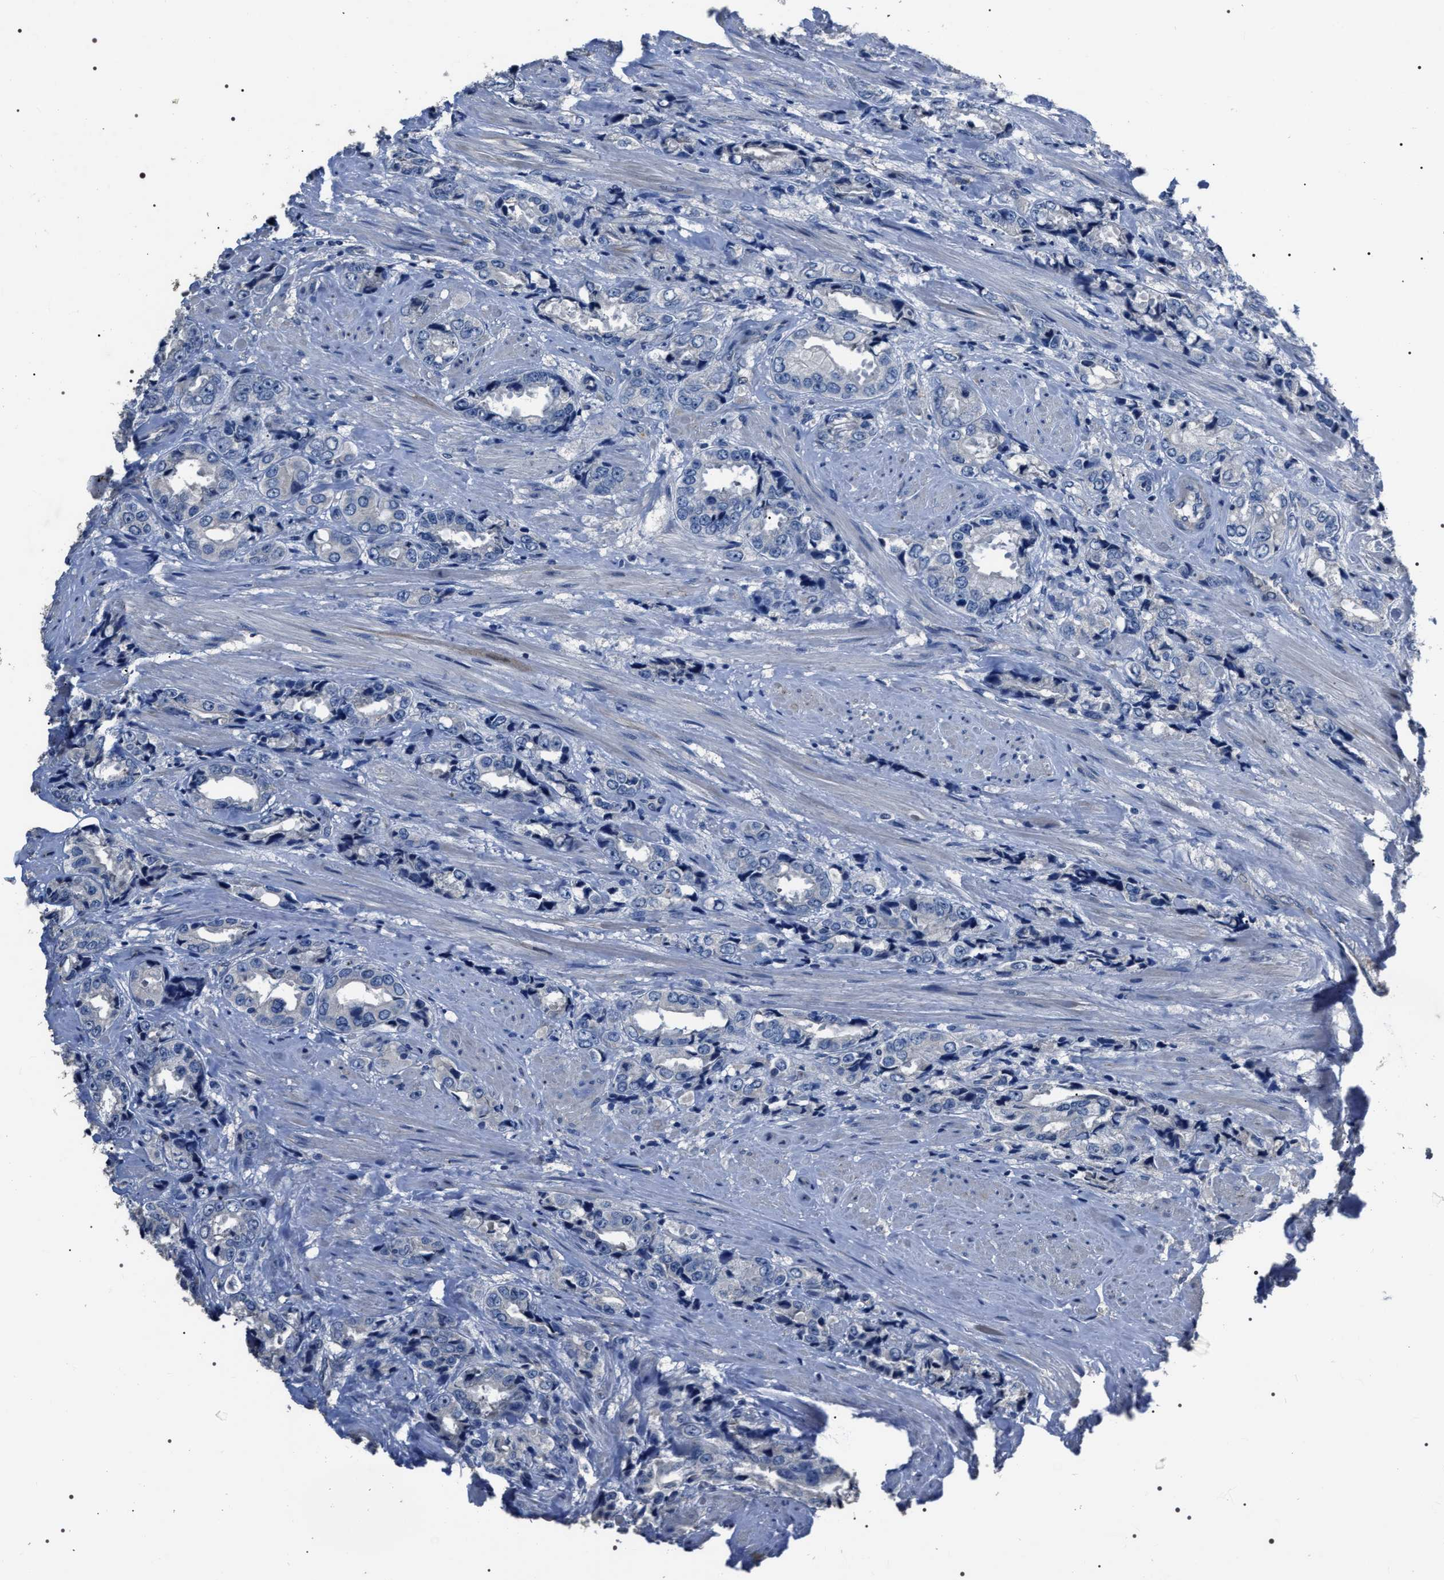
{"staining": {"intensity": "negative", "quantity": "none", "location": "none"}, "tissue": "prostate cancer", "cell_type": "Tumor cells", "image_type": "cancer", "snomed": [{"axis": "morphology", "description": "Adenocarcinoma, High grade"}, {"axis": "topography", "description": "Prostate"}], "caption": "Human prostate cancer stained for a protein using immunohistochemistry (IHC) shows no staining in tumor cells.", "gene": "TRIM54", "patient": {"sex": "male", "age": 61}}